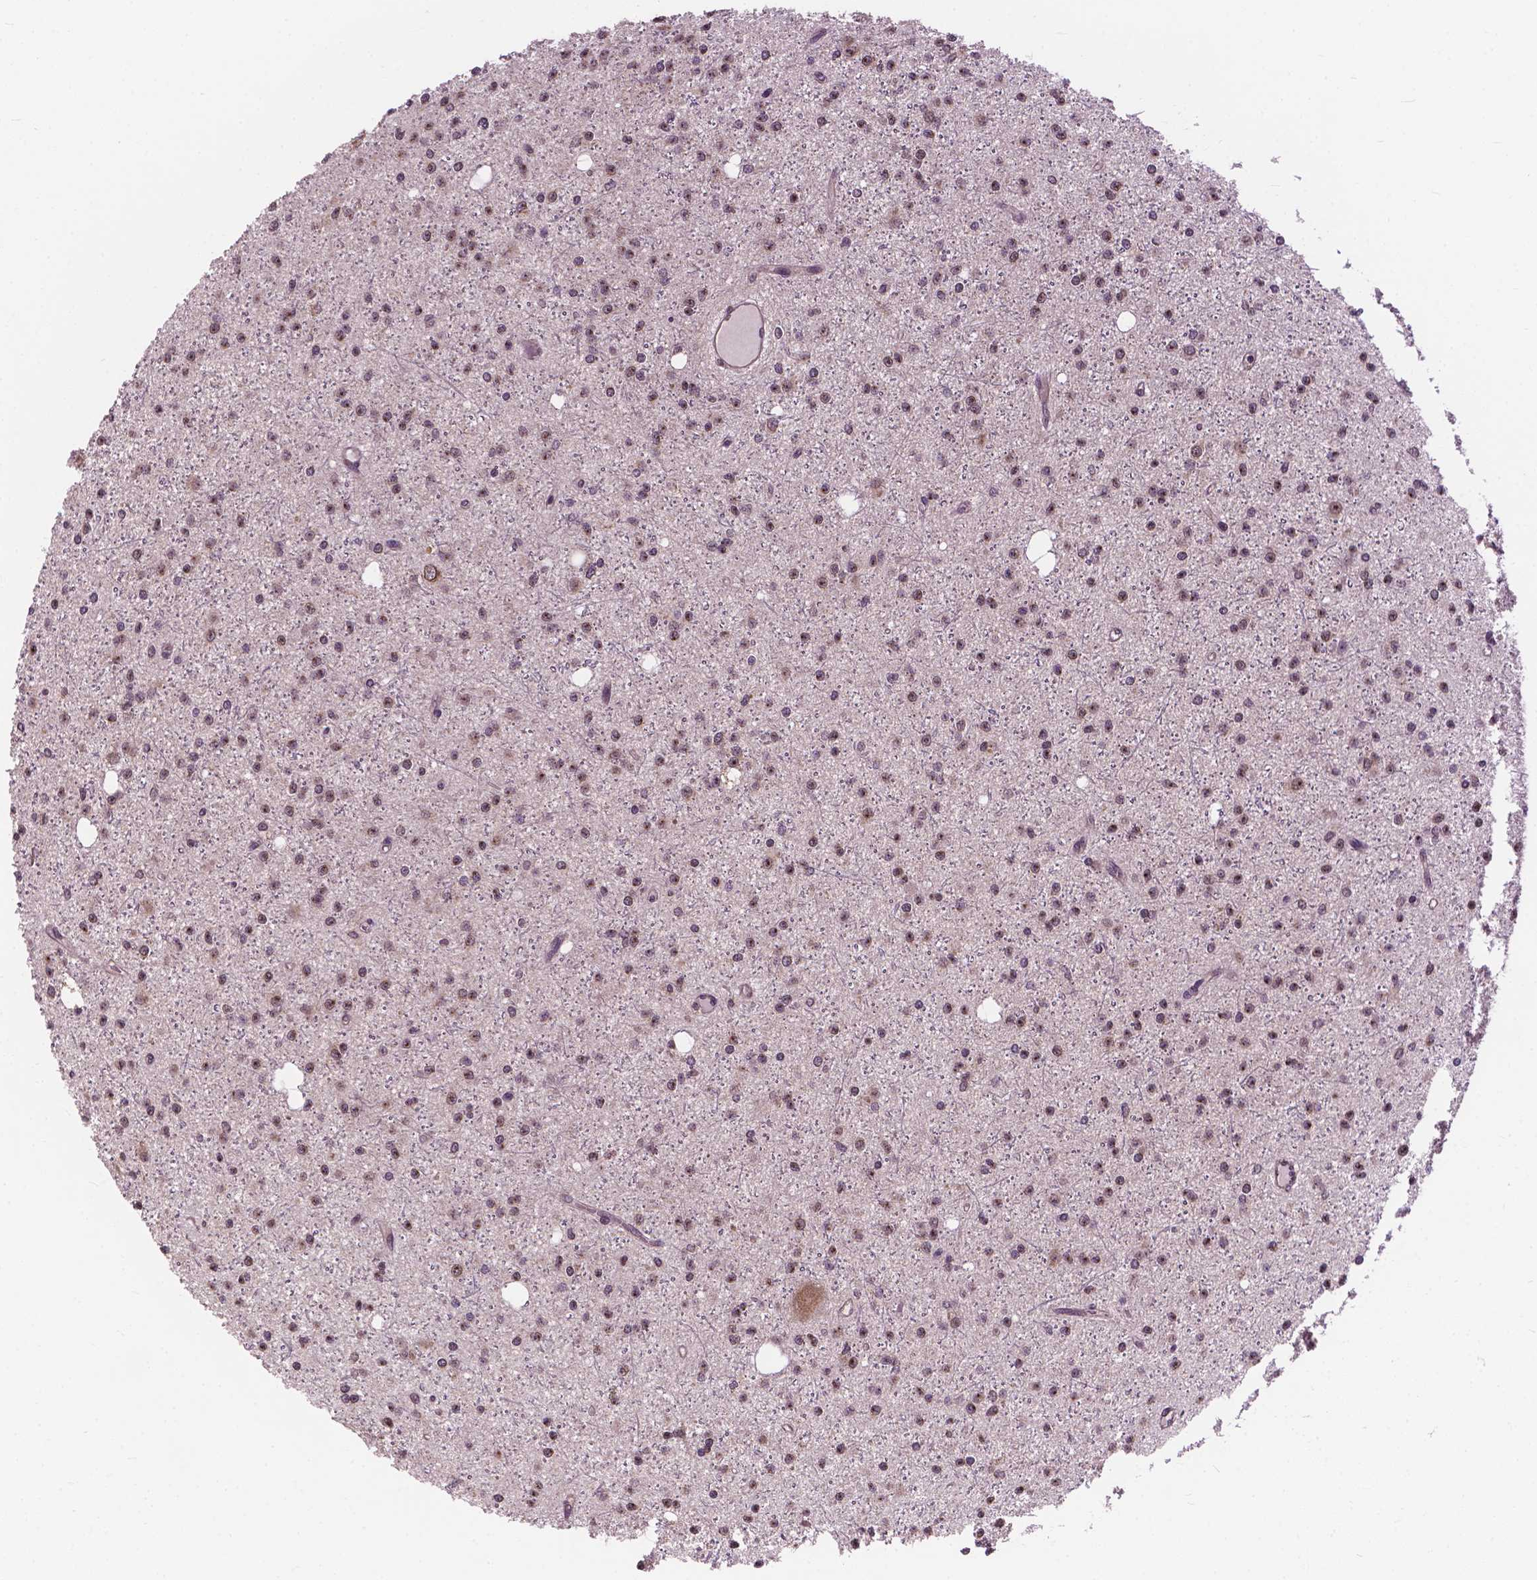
{"staining": {"intensity": "weak", "quantity": "<25%", "location": "nuclear"}, "tissue": "glioma", "cell_type": "Tumor cells", "image_type": "cancer", "snomed": [{"axis": "morphology", "description": "Glioma, malignant, Low grade"}, {"axis": "topography", "description": "Brain"}], "caption": "A photomicrograph of human malignant glioma (low-grade) is negative for staining in tumor cells. Nuclei are stained in blue.", "gene": "PPP1CB", "patient": {"sex": "male", "age": 27}}